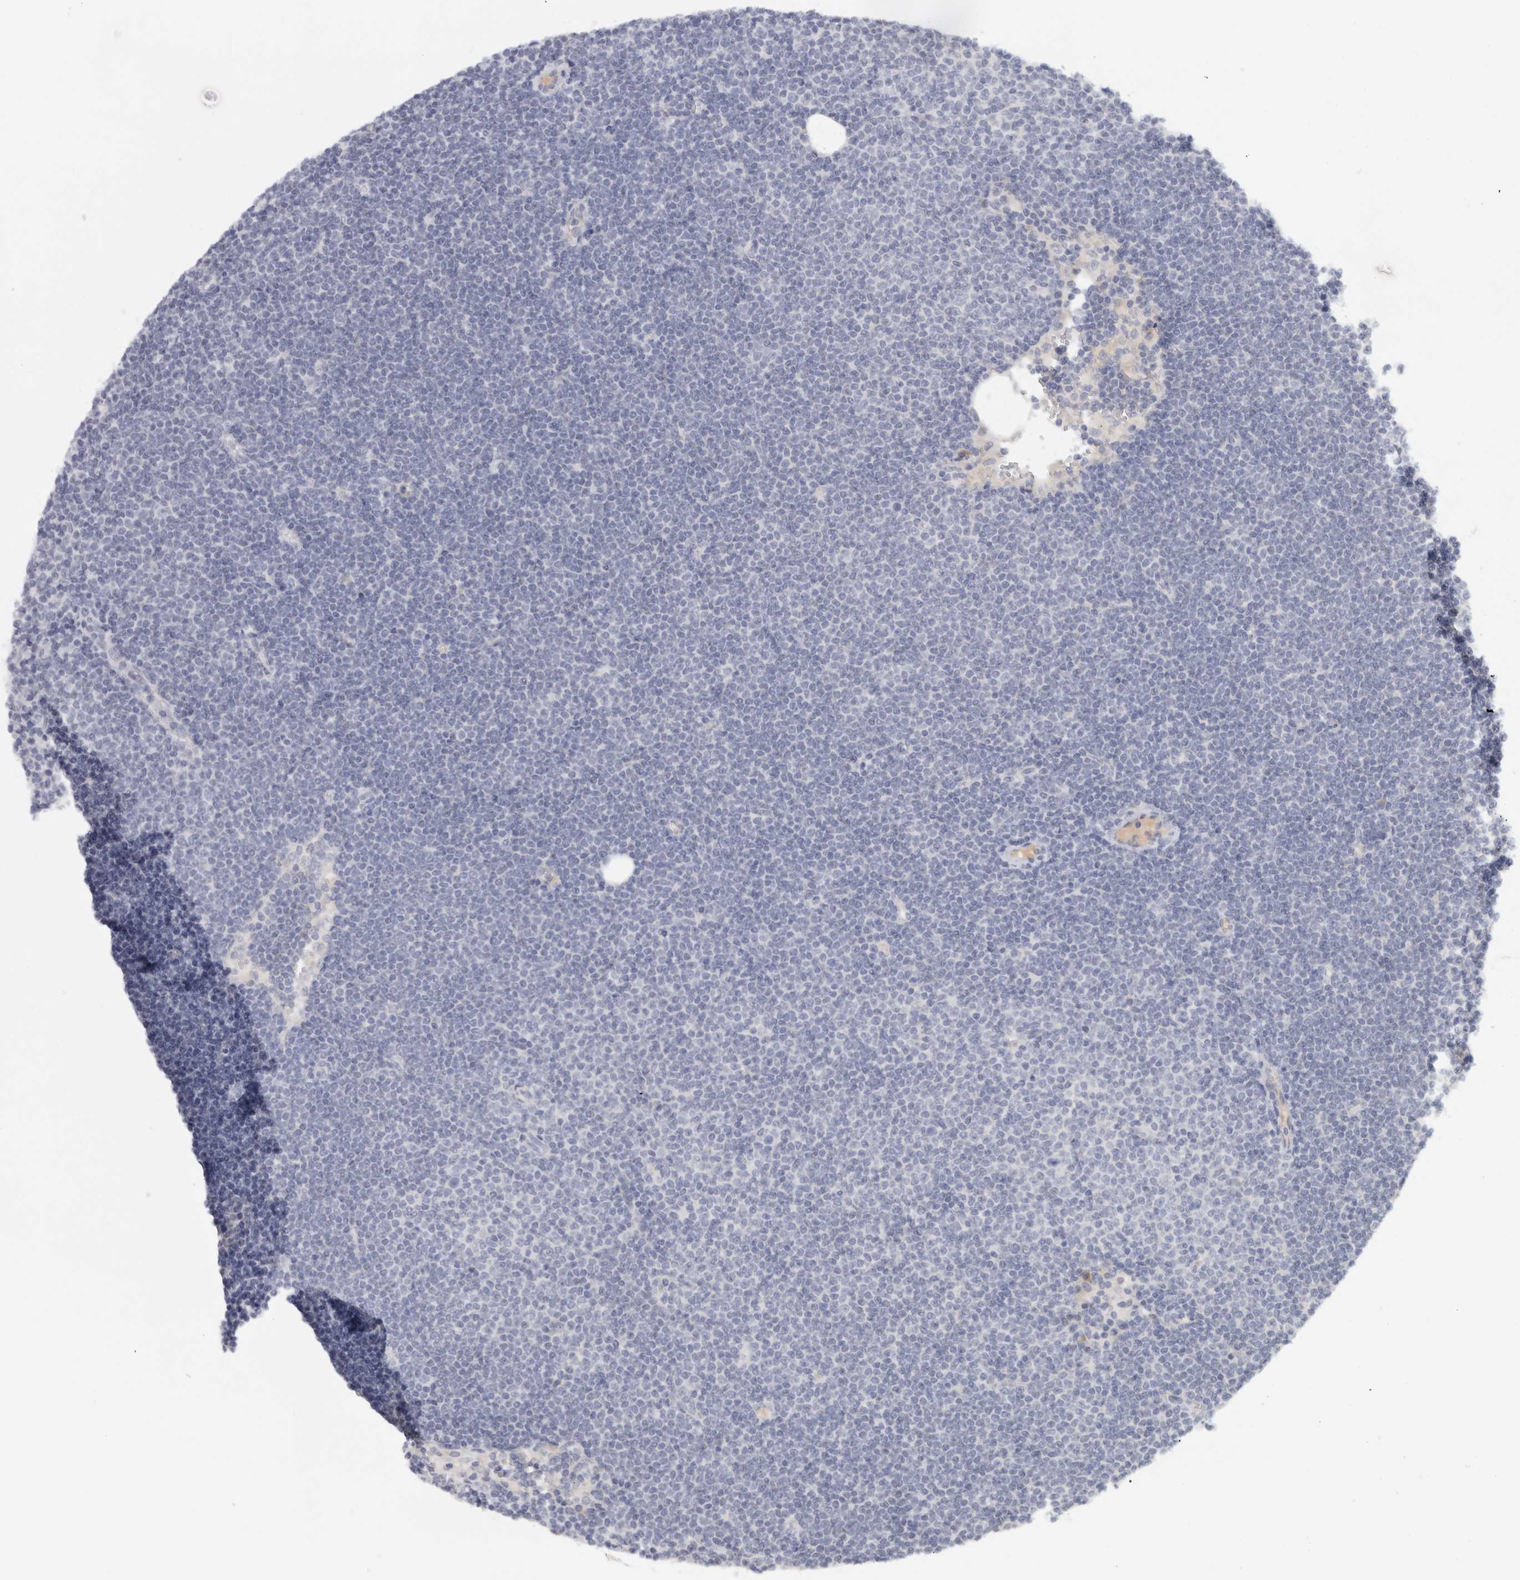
{"staining": {"intensity": "negative", "quantity": "none", "location": "none"}, "tissue": "lymphoma", "cell_type": "Tumor cells", "image_type": "cancer", "snomed": [{"axis": "morphology", "description": "Malignant lymphoma, non-Hodgkin's type, Low grade"}, {"axis": "topography", "description": "Lymph node"}], "caption": "Tumor cells show no significant expression in lymphoma. (DAB IHC visualized using brightfield microscopy, high magnification).", "gene": "STK31", "patient": {"sex": "female", "age": 53}}